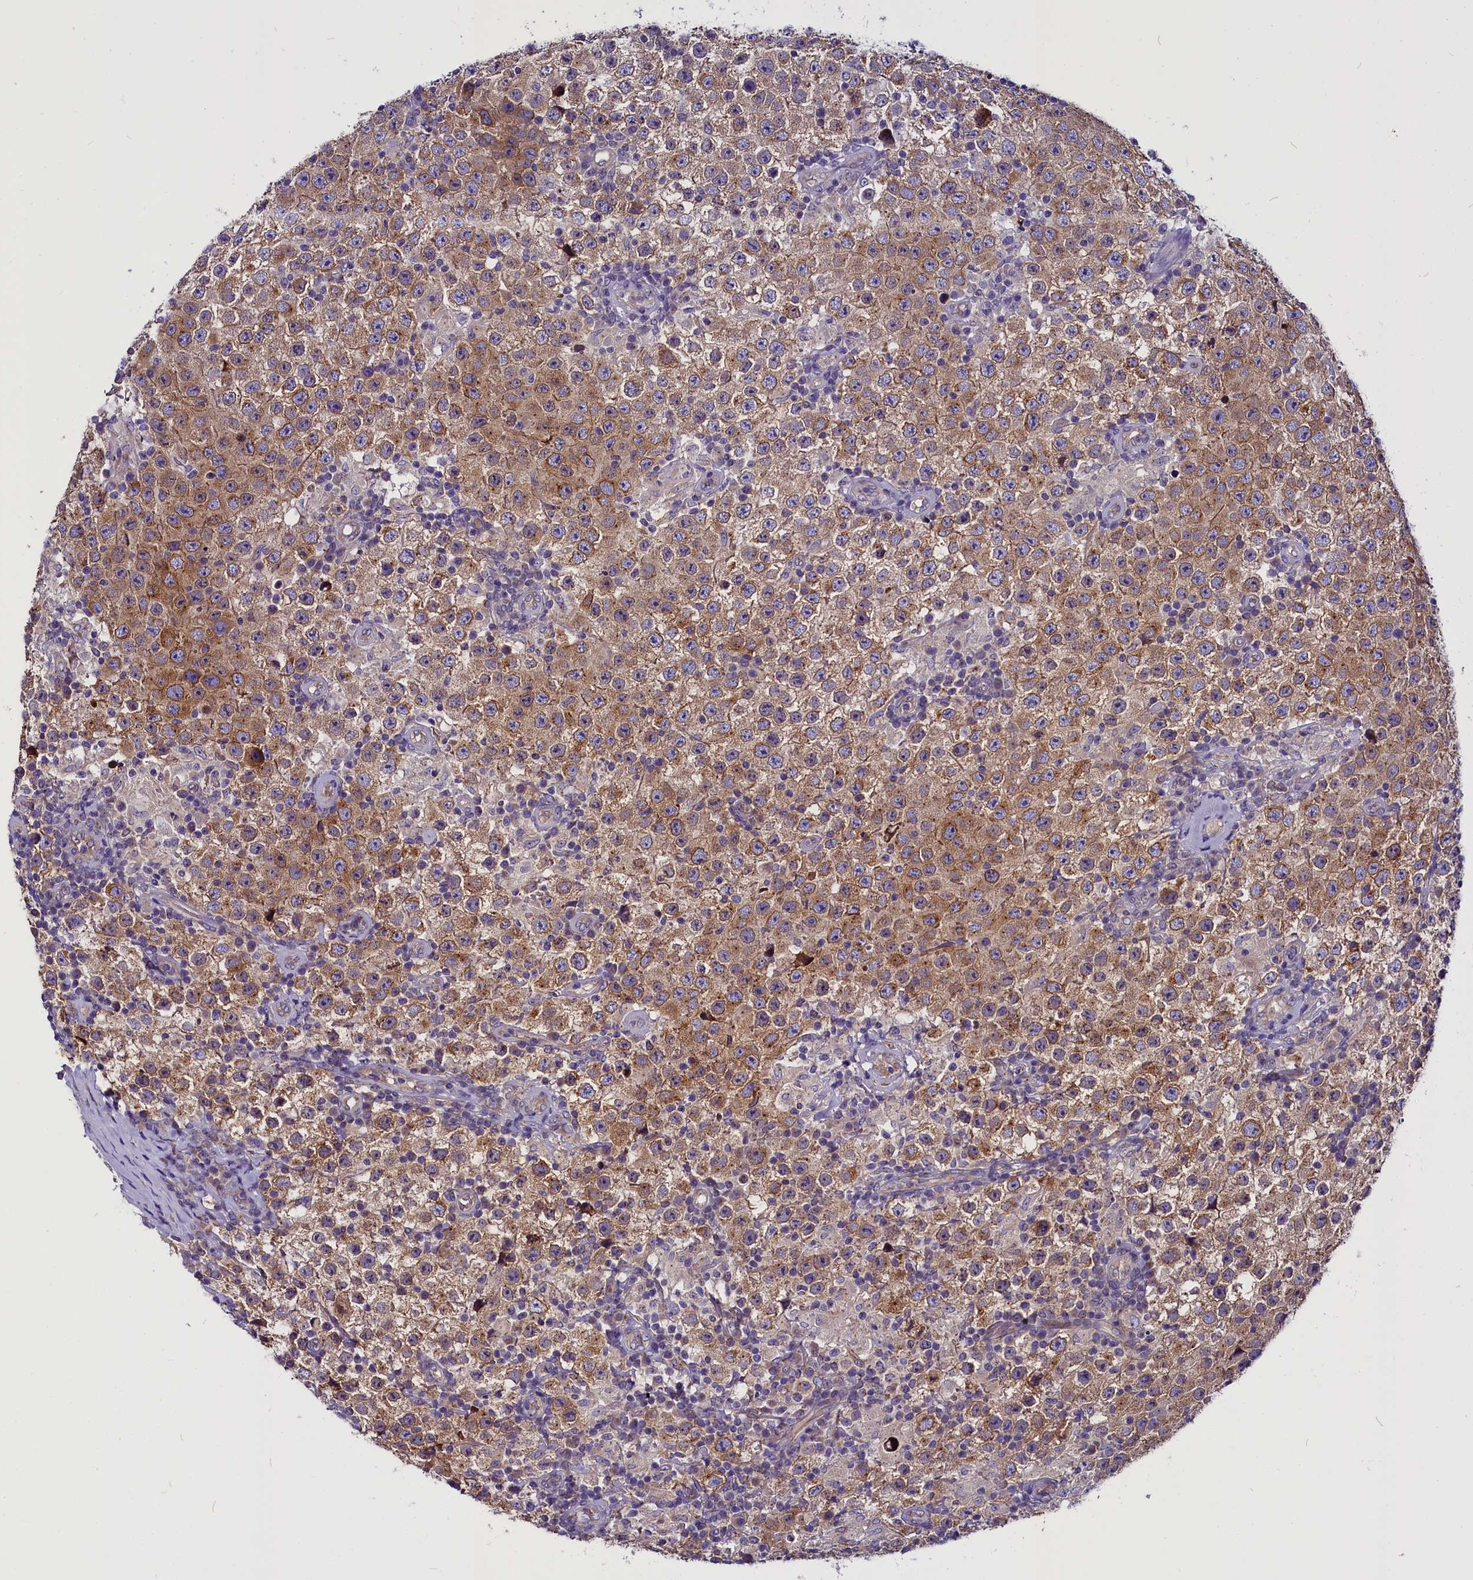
{"staining": {"intensity": "moderate", "quantity": ">75%", "location": "cytoplasmic/membranous"}, "tissue": "testis cancer", "cell_type": "Tumor cells", "image_type": "cancer", "snomed": [{"axis": "morphology", "description": "Normal tissue, NOS"}, {"axis": "morphology", "description": "Urothelial carcinoma, High grade"}, {"axis": "morphology", "description": "Seminoma, NOS"}, {"axis": "morphology", "description": "Carcinoma, Embryonal, NOS"}, {"axis": "topography", "description": "Urinary bladder"}, {"axis": "topography", "description": "Testis"}], "caption": "DAB (3,3'-diaminobenzidine) immunohistochemical staining of testis seminoma reveals moderate cytoplasmic/membranous protein positivity in approximately >75% of tumor cells.", "gene": "CEP170", "patient": {"sex": "male", "age": 41}}